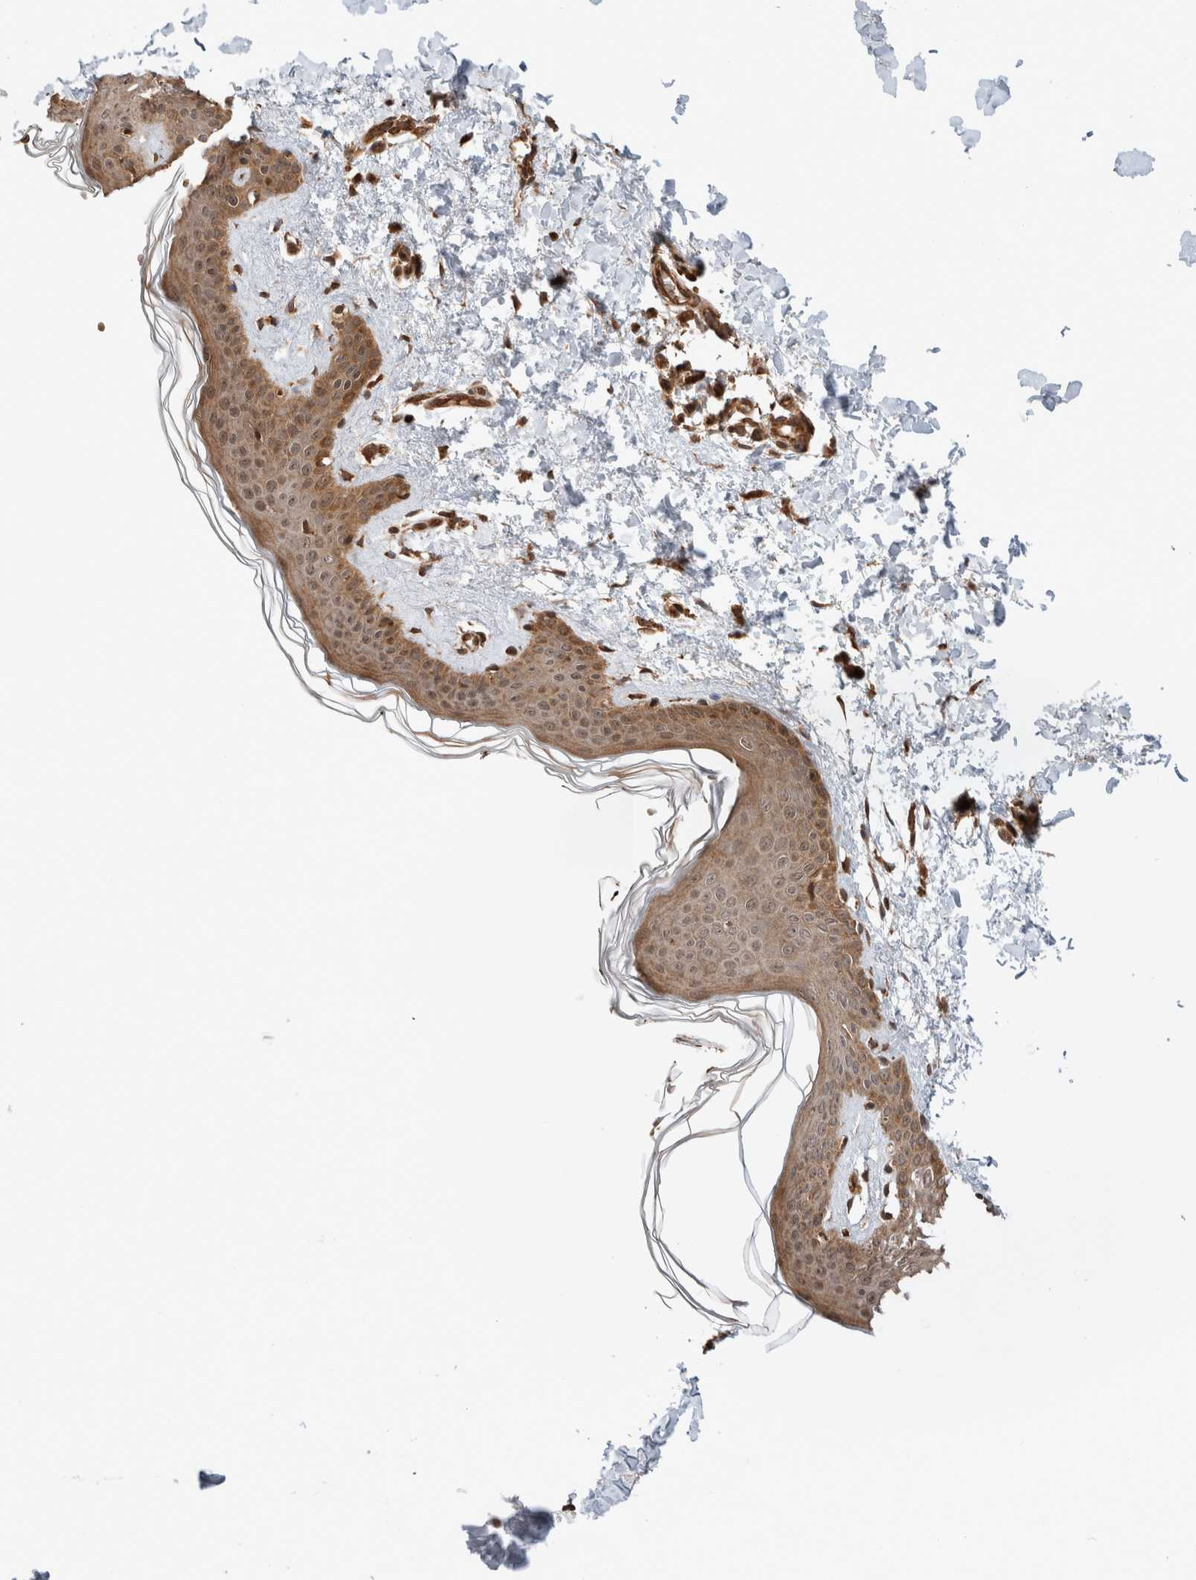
{"staining": {"intensity": "moderate", "quantity": ">75%", "location": "cytoplasmic/membranous,nuclear"}, "tissue": "skin", "cell_type": "Fibroblasts", "image_type": "normal", "snomed": [{"axis": "morphology", "description": "Normal tissue, NOS"}, {"axis": "topography", "description": "Skin"}], "caption": "A brown stain shows moderate cytoplasmic/membranous,nuclear positivity of a protein in fibroblasts of benign skin. The staining is performed using DAB (3,3'-diaminobenzidine) brown chromogen to label protein expression. The nuclei are counter-stained blue using hematoxylin.", "gene": "ZNF649", "patient": {"sex": "female", "age": 46}}